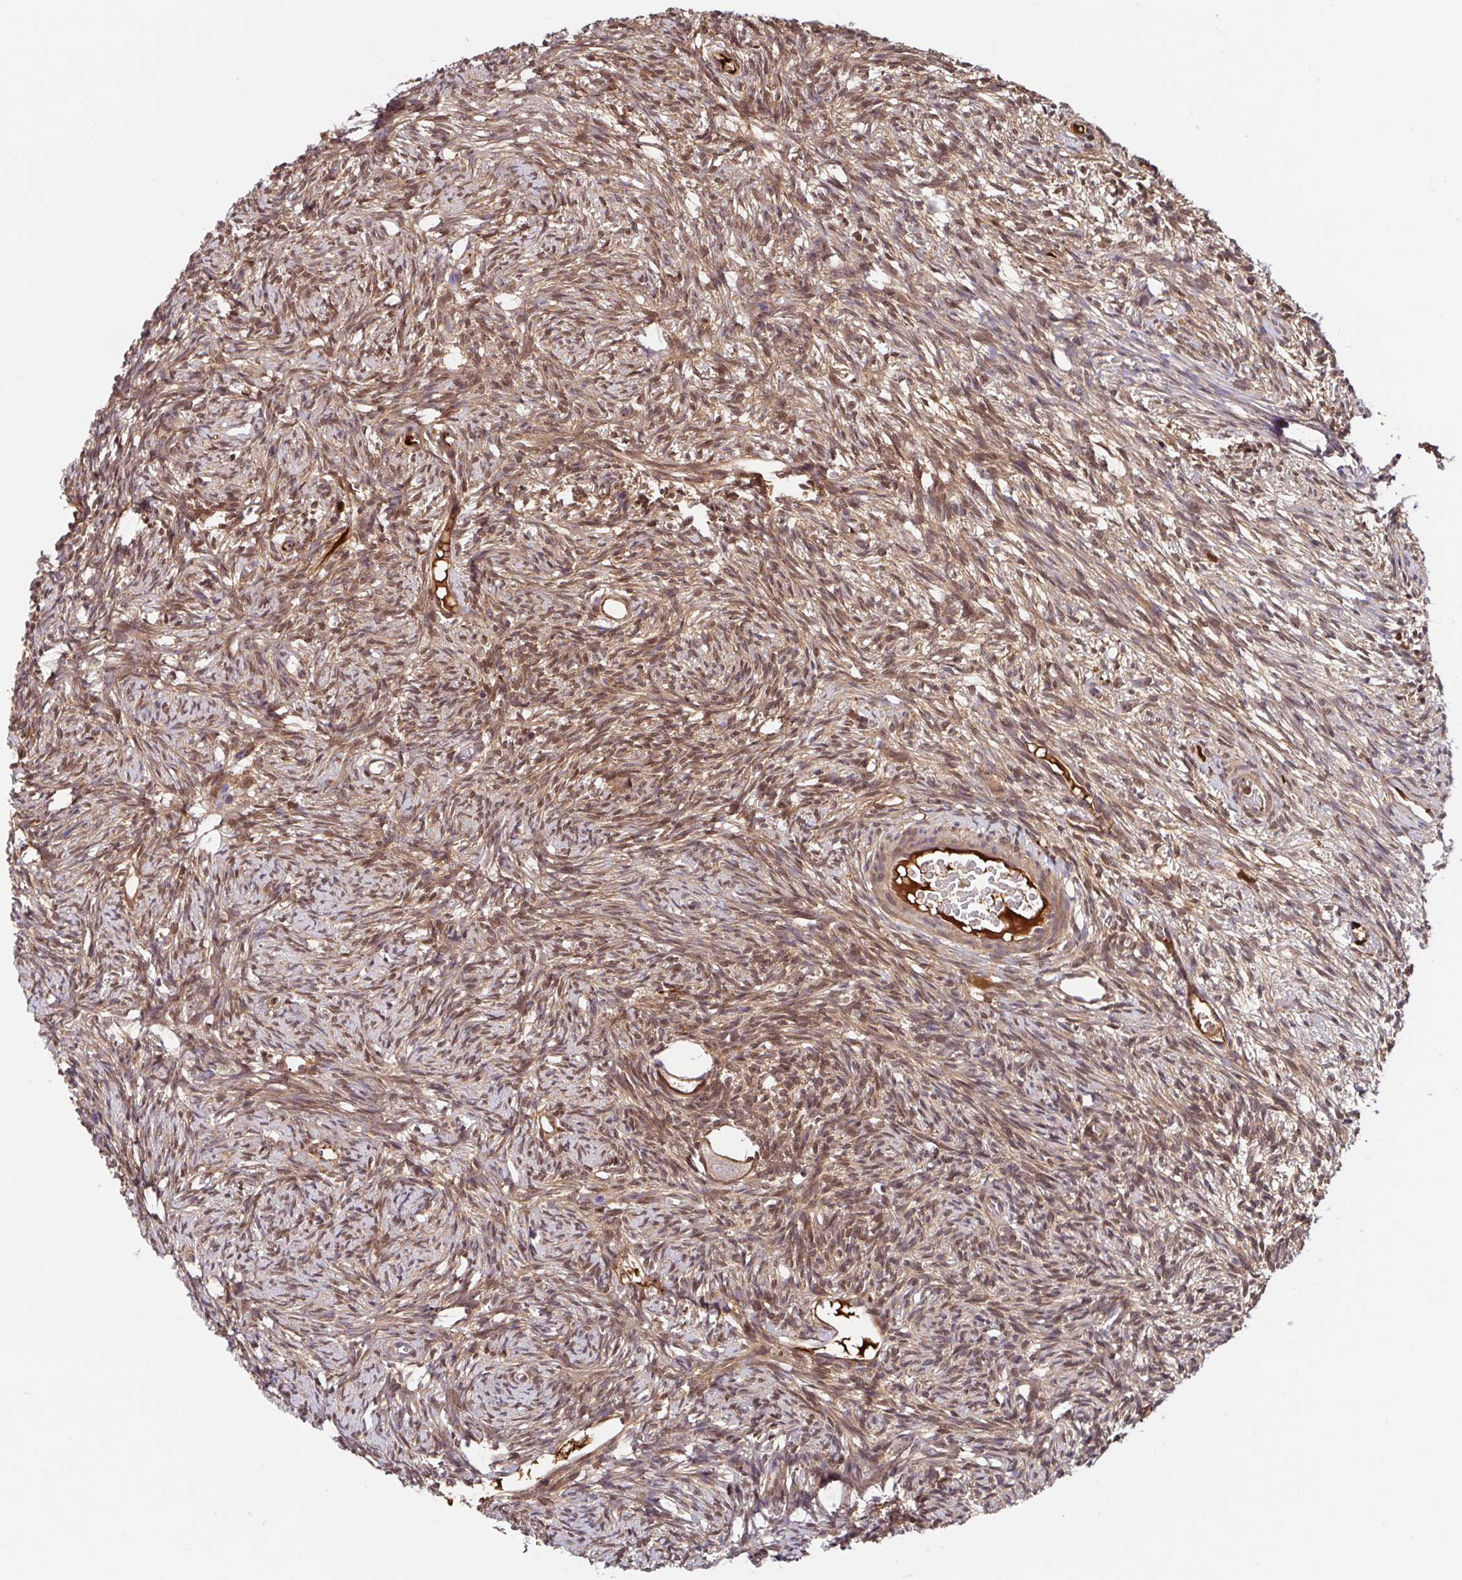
{"staining": {"intensity": "weak", "quantity": ">75%", "location": "cytoplasmic/membranous"}, "tissue": "ovary", "cell_type": "Follicle cells", "image_type": "normal", "snomed": [{"axis": "morphology", "description": "Normal tissue, NOS"}, {"axis": "topography", "description": "Ovary"}], "caption": "Unremarkable ovary displays weak cytoplasmic/membranous staining in about >75% of follicle cells, visualized by immunohistochemistry. (DAB IHC, brown staining for protein, blue staining for nuclei).", "gene": "BLVRA", "patient": {"sex": "female", "age": 33}}